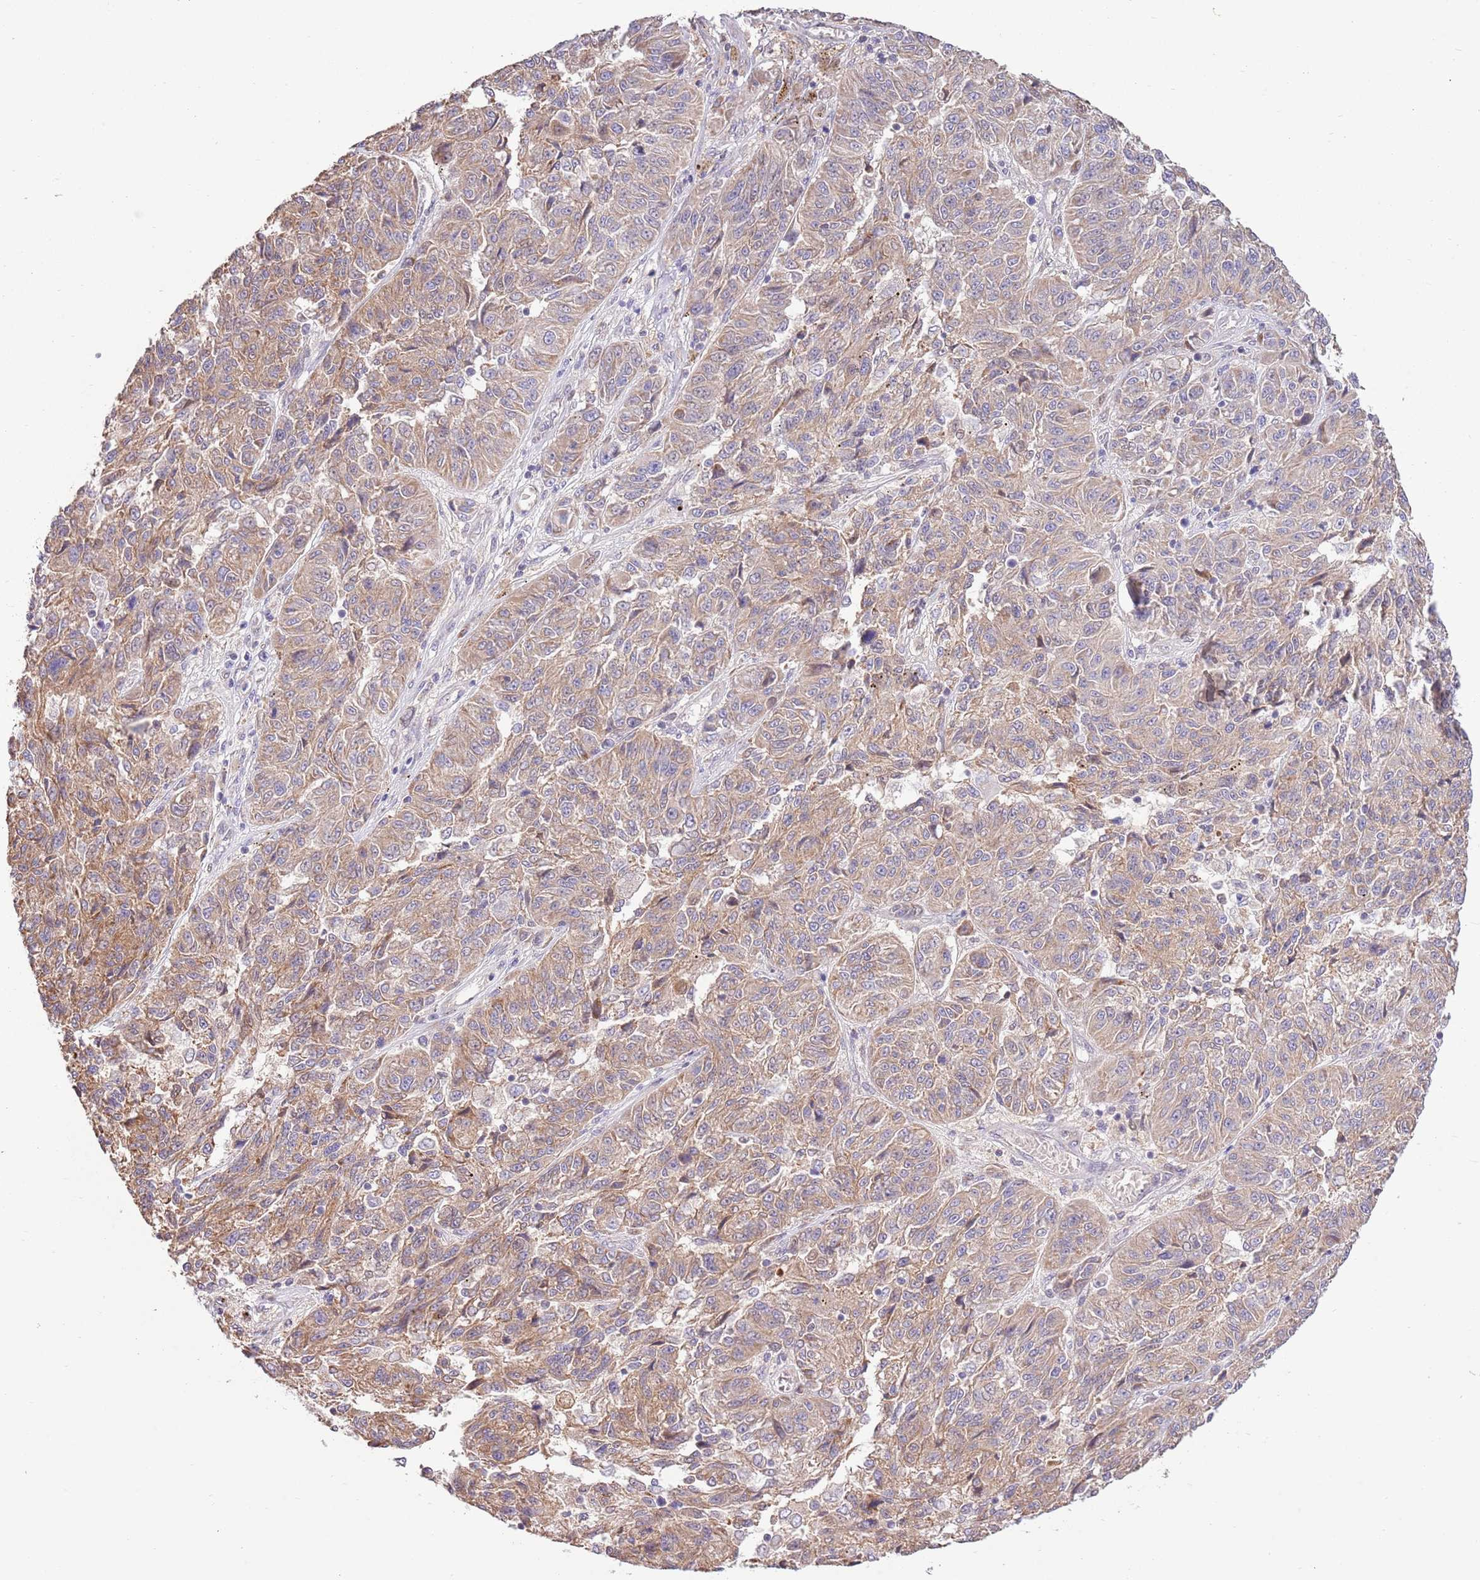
{"staining": {"intensity": "weak", "quantity": ">75%", "location": "cytoplasmic/membranous"}, "tissue": "melanoma", "cell_type": "Tumor cells", "image_type": "cancer", "snomed": [{"axis": "morphology", "description": "Malignant melanoma, NOS"}, {"axis": "topography", "description": "Skin"}], "caption": "An IHC photomicrograph of neoplastic tissue is shown. Protein staining in brown labels weak cytoplasmic/membranous positivity in melanoma within tumor cells.", "gene": "ARL2BP", "patient": {"sex": "male", "age": 53}}